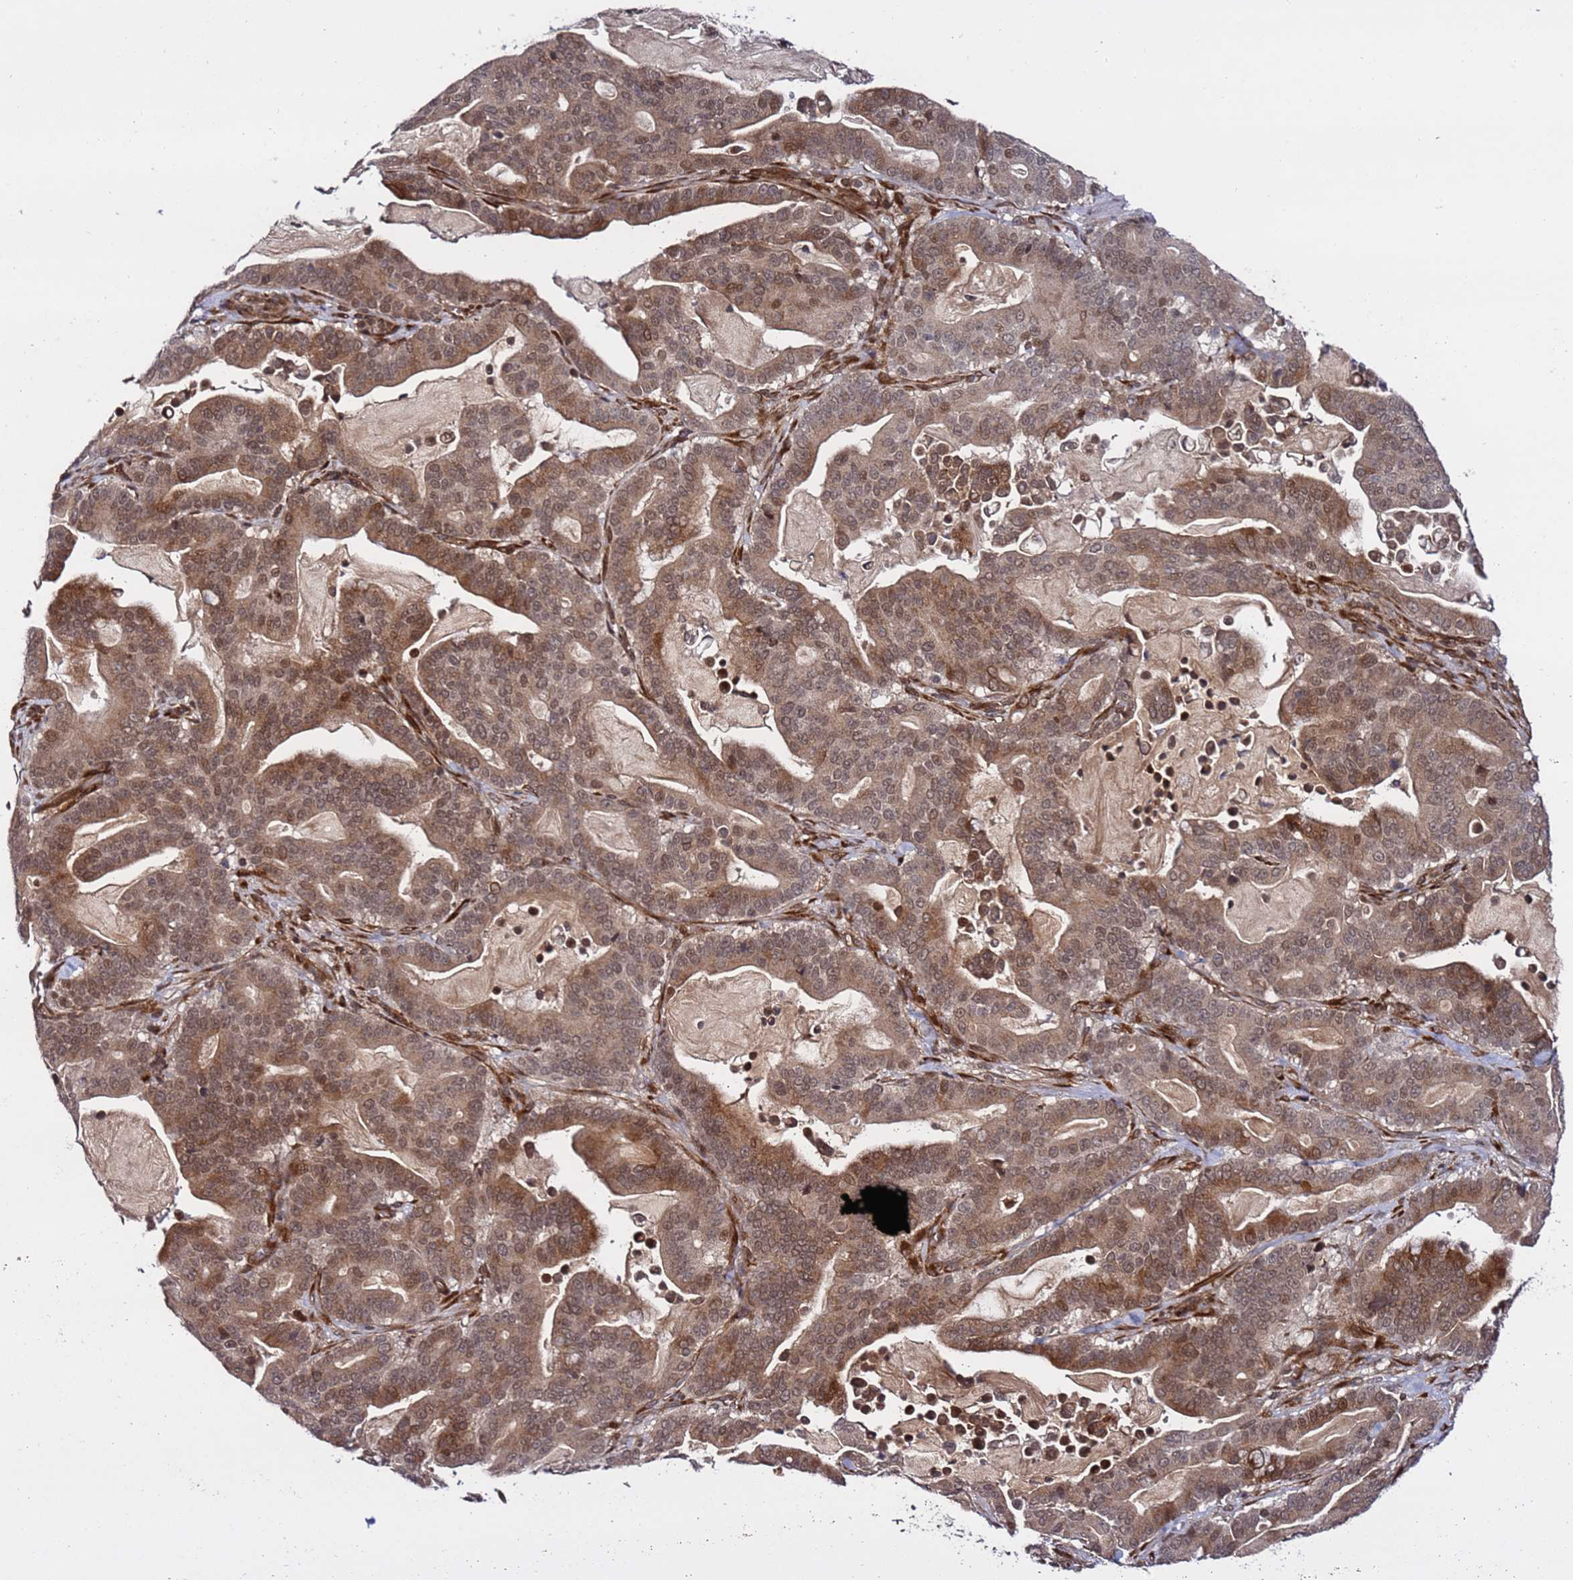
{"staining": {"intensity": "moderate", "quantity": ">75%", "location": "cytoplasmic/membranous,nuclear"}, "tissue": "pancreatic cancer", "cell_type": "Tumor cells", "image_type": "cancer", "snomed": [{"axis": "morphology", "description": "Adenocarcinoma, NOS"}, {"axis": "topography", "description": "Pancreas"}], "caption": "Immunohistochemistry histopathology image of neoplastic tissue: pancreatic adenocarcinoma stained using immunohistochemistry reveals medium levels of moderate protein expression localized specifically in the cytoplasmic/membranous and nuclear of tumor cells, appearing as a cytoplasmic/membranous and nuclear brown color.", "gene": "POLR2D", "patient": {"sex": "male", "age": 63}}